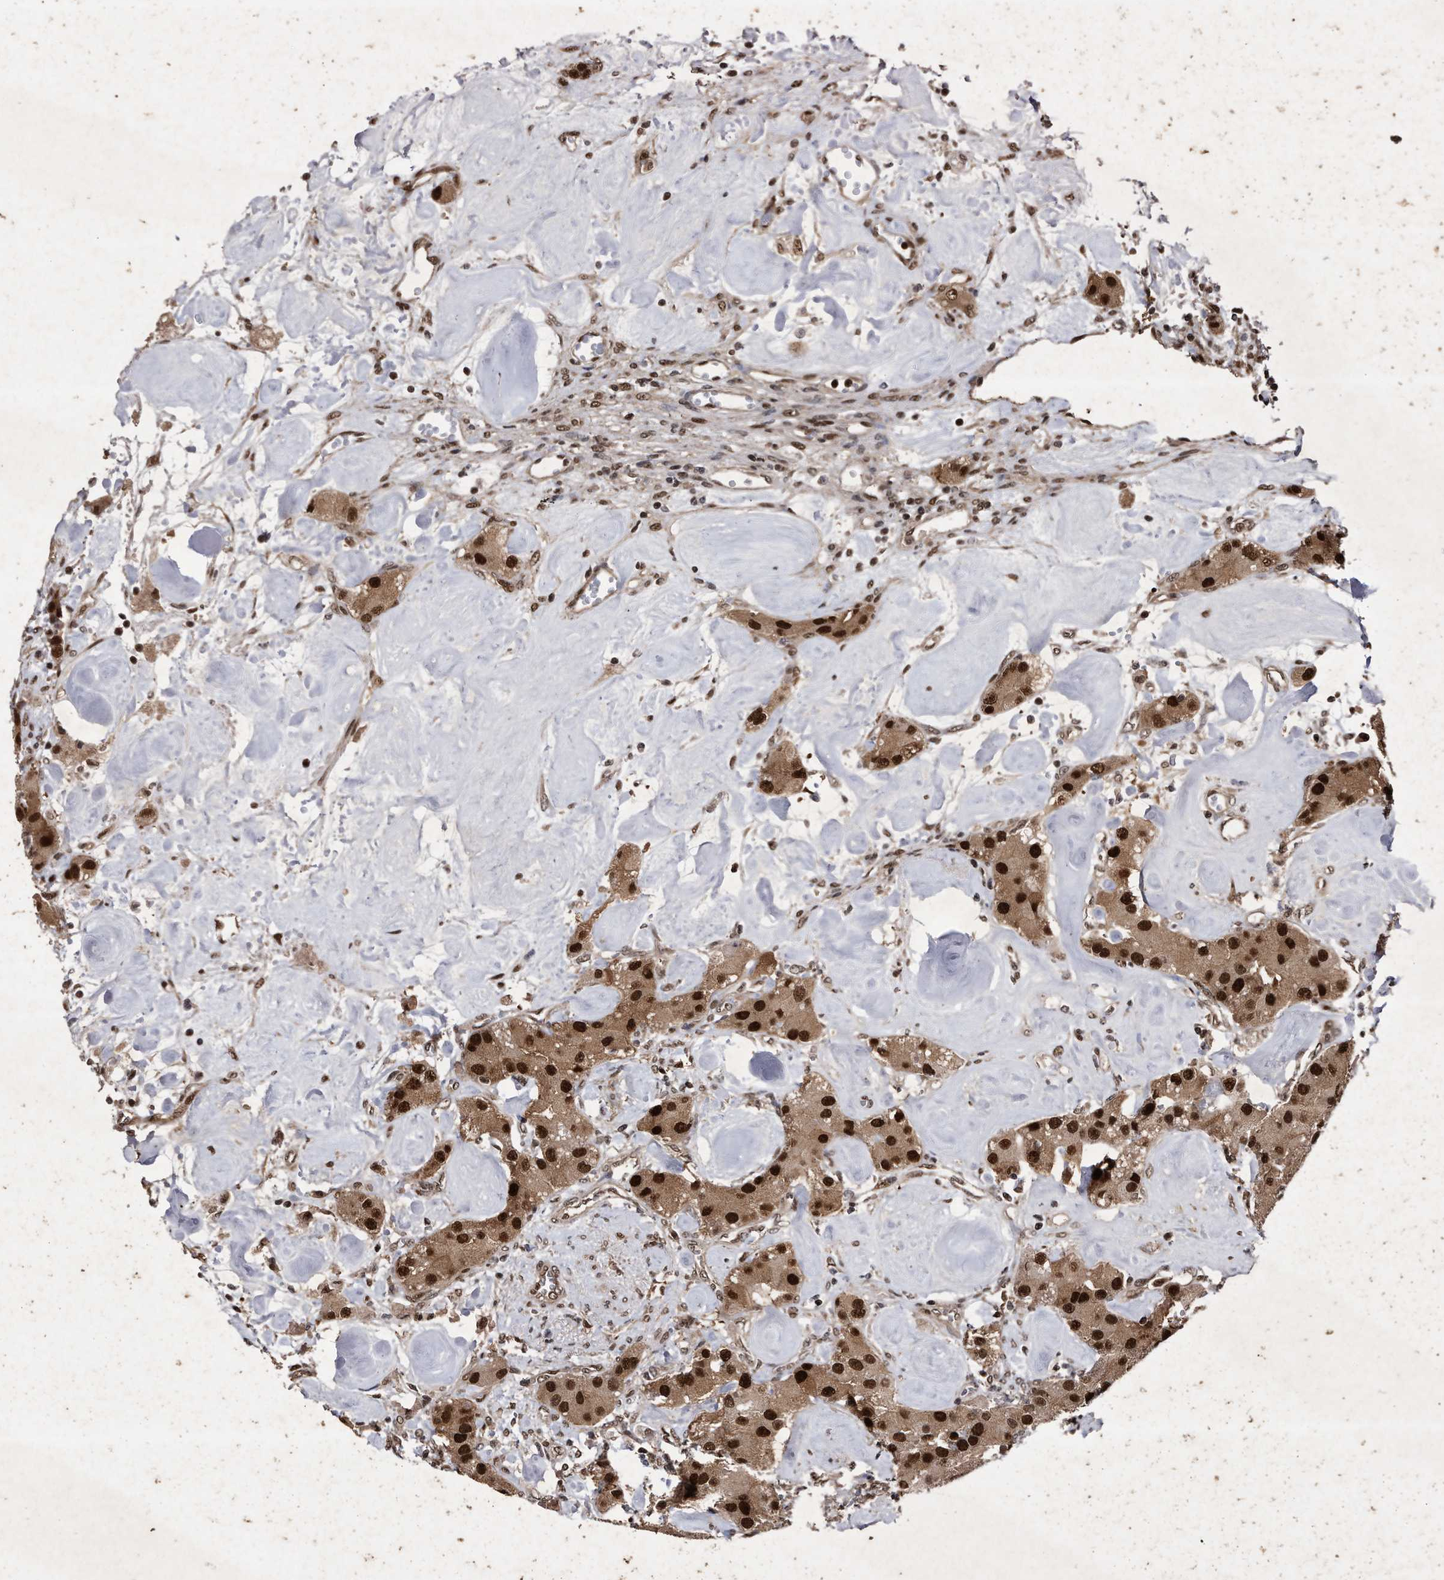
{"staining": {"intensity": "strong", "quantity": ">75%", "location": "nuclear"}, "tissue": "carcinoid", "cell_type": "Tumor cells", "image_type": "cancer", "snomed": [{"axis": "morphology", "description": "Carcinoid, malignant, NOS"}, {"axis": "topography", "description": "Pancreas"}], "caption": "Immunohistochemical staining of carcinoid (malignant) displays strong nuclear protein expression in about >75% of tumor cells. Nuclei are stained in blue.", "gene": "RAD23B", "patient": {"sex": "male", "age": 41}}